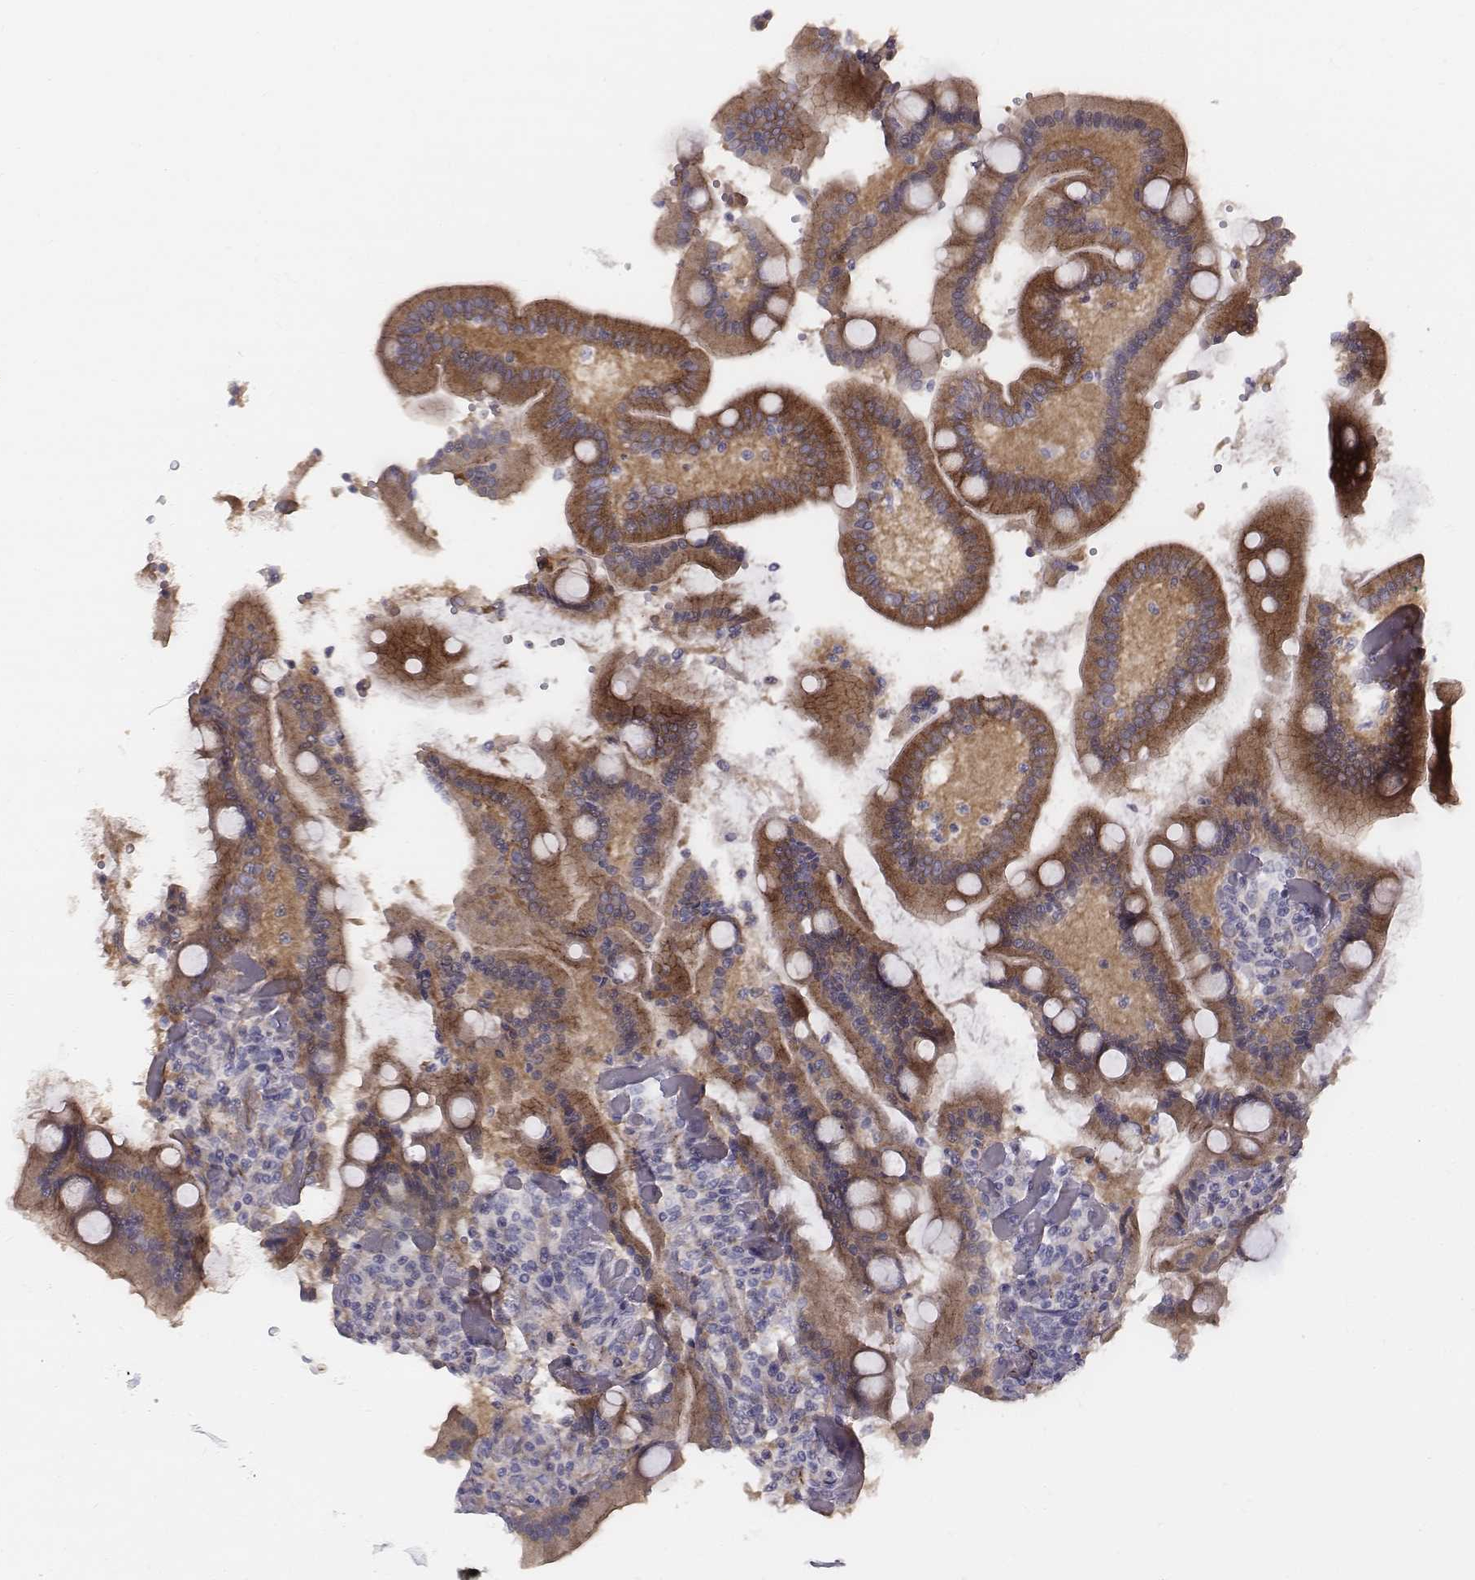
{"staining": {"intensity": "moderate", "quantity": ">75%", "location": "cytoplasmic/membranous"}, "tissue": "duodenum", "cell_type": "Glandular cells", "image_type": "normal", "snomed": [{"axis": "morphology", "description": "Normal tissue, NOS"}, {"axis": "topography", "description": "Duodenum"}], "caption": "Immunohistochemistry (IHC) (DAB (3,3'-diaminobenzidine)) staining of normal duodenum demonstrates moderate cytoplasmic/membranous protein positivity in approximately >75% of glandular cells.", "gene": "PRKCZ", "patient": {"sex": "female", "age": 62}}